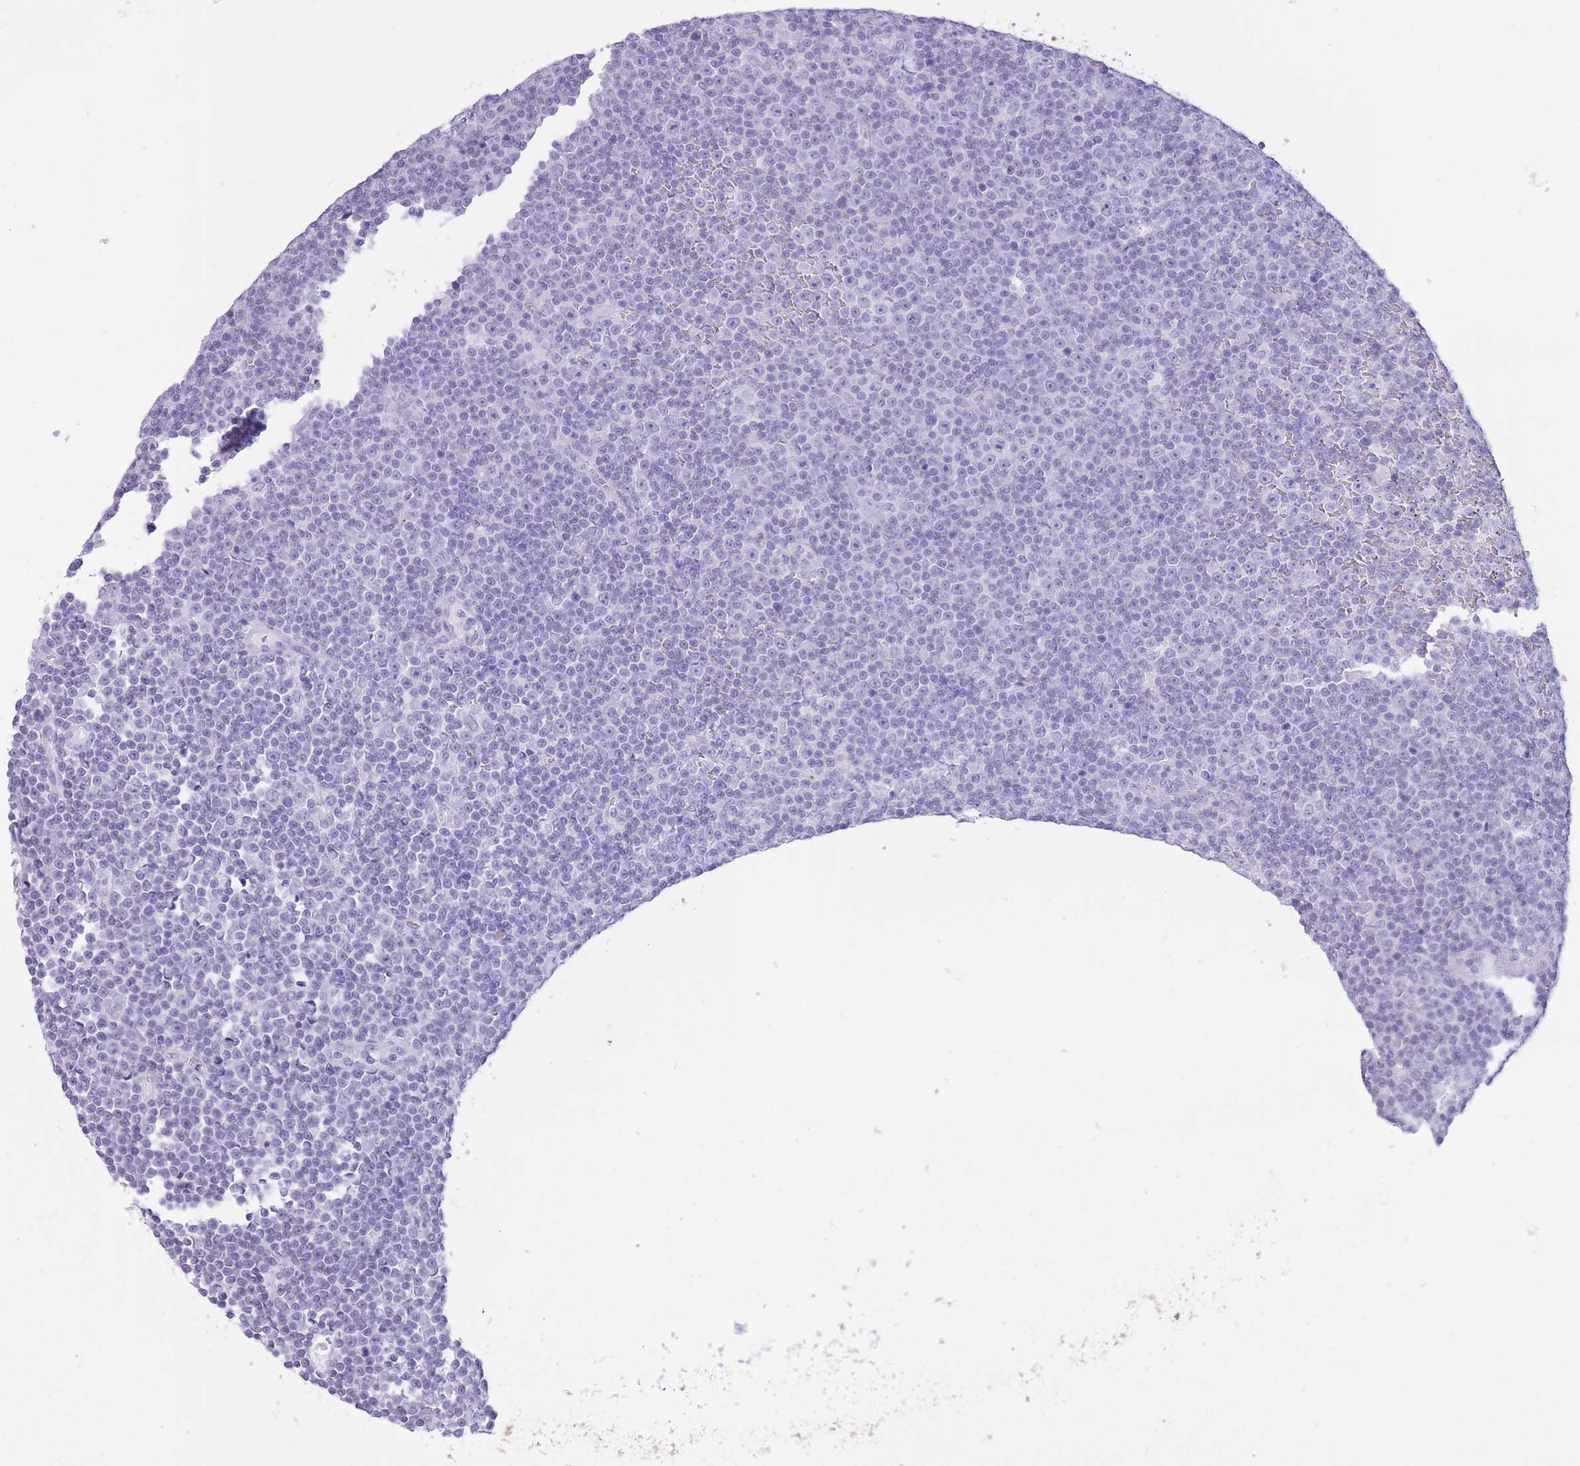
{"staining": {"intensity": "negative", "quantity": "none", "location": "none"}, "tissue": "lymphoma", "cell_type": "Tumor cells", "image_type": "cancer", "snomed": [{"axis": "morphology", "description": "Malignant lymphoma, non-Hodgkin's type, Low grade"}, {"axis": "topography", "description": "Lymph node"}], "caption": "A high-resolution micrograph shows immunohistochemistry (IHC) staining of malignant lymphoma, non-Hodgkin's type (low-grade), which displays no significant positivity in tumor cells.", "gene": "OR4F21", "patient": {"sex": "female", "age": 67}}